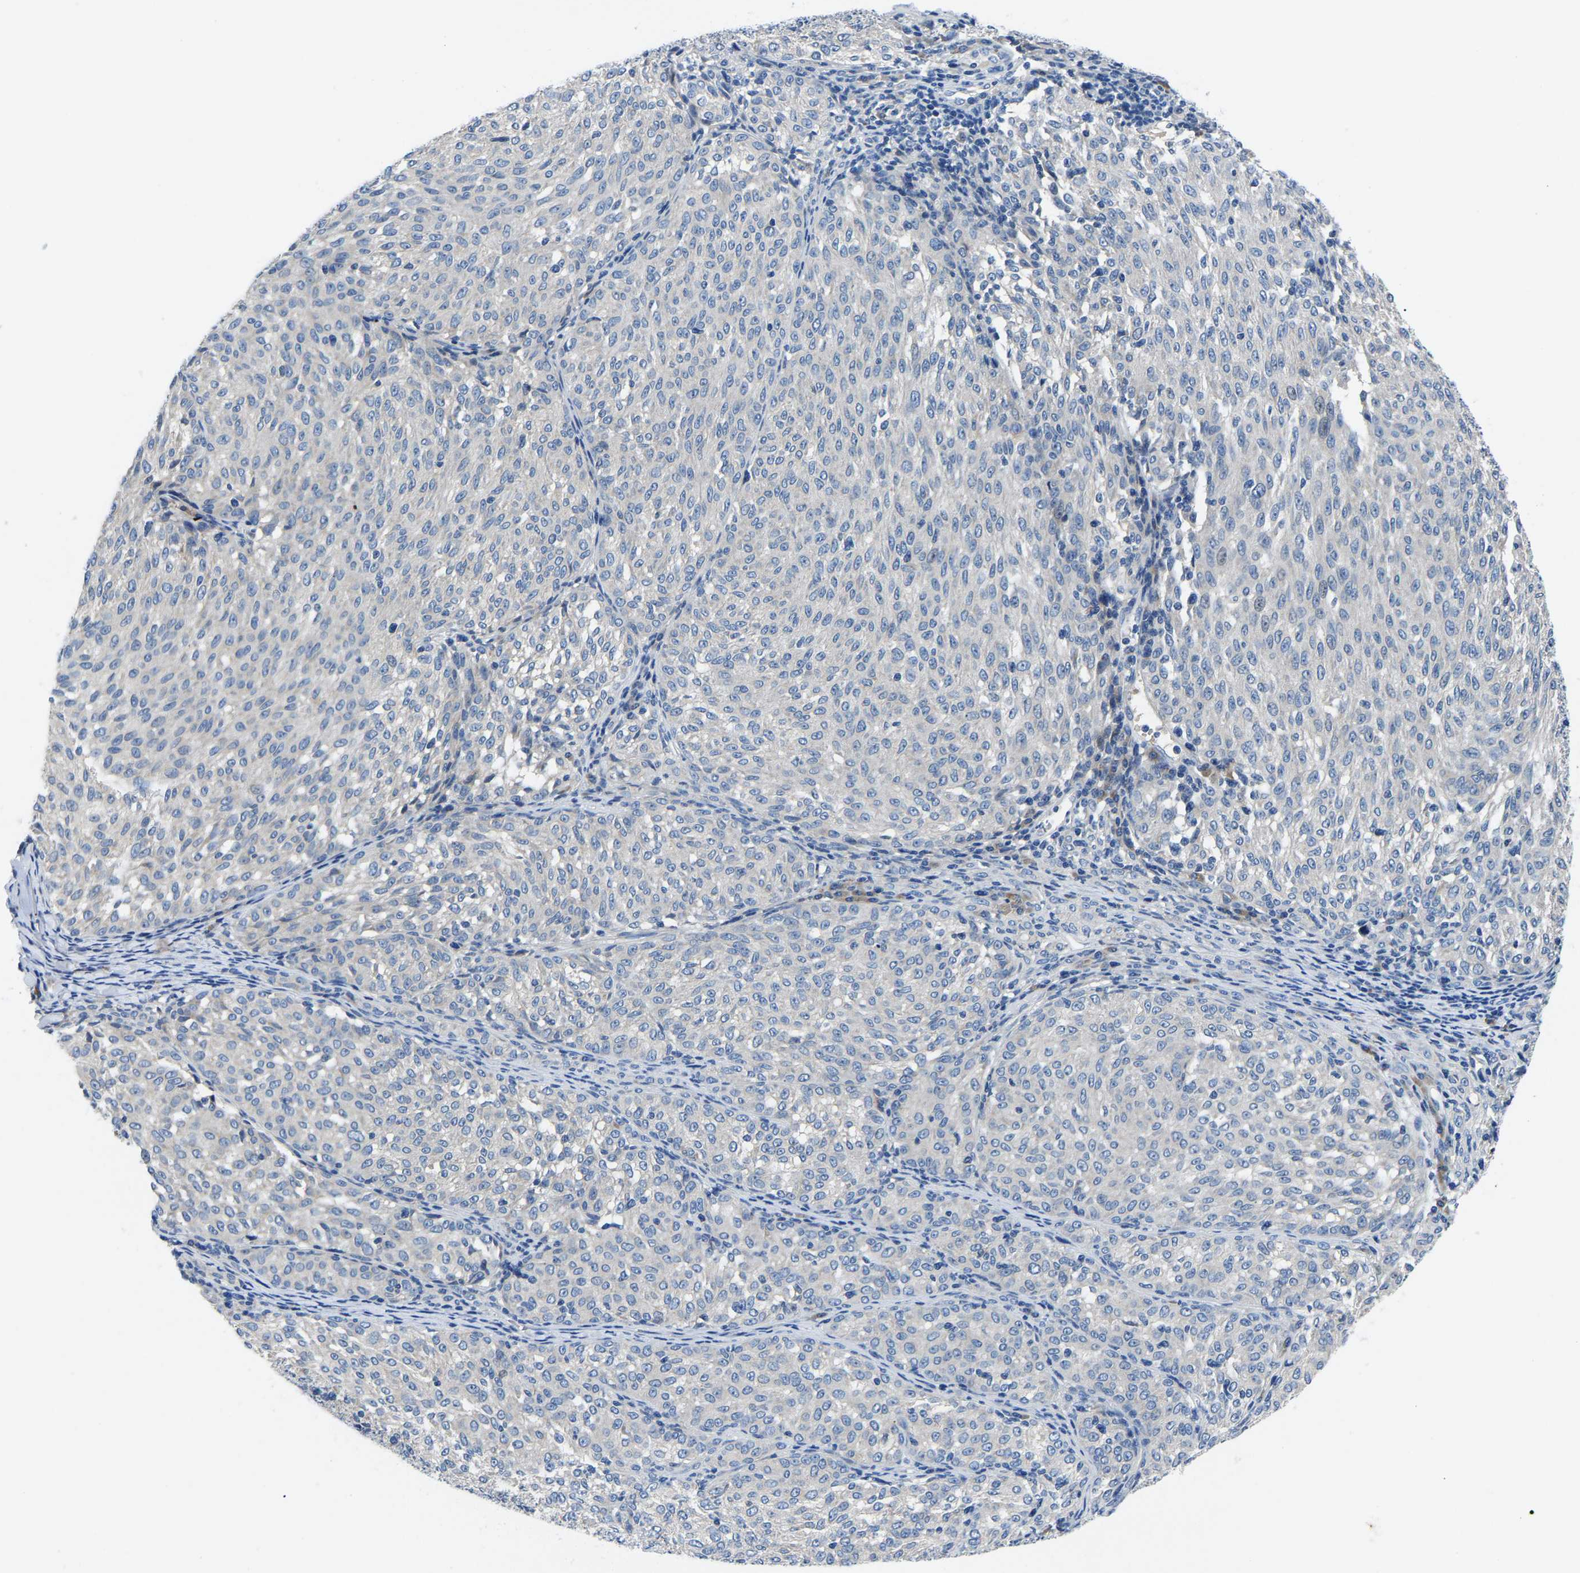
{"staining": {"intensity": "negative", "quantity": "none", "location": "none"}, "tissue": "melanoma", "cell_type": "Tumor cells", "image_type": "cancer", "snomed": [{"axis": "morphology", "description": "Malignant melanoma, NOS"}, {"axis": "topography", "description": "Skin"}], "caption": "A histopathology image of melanoma stained for a protein exhibits no brown staining in tumor cells.", "gene": "TOR1B", "patient": {"sex": "female", "age": 72}}